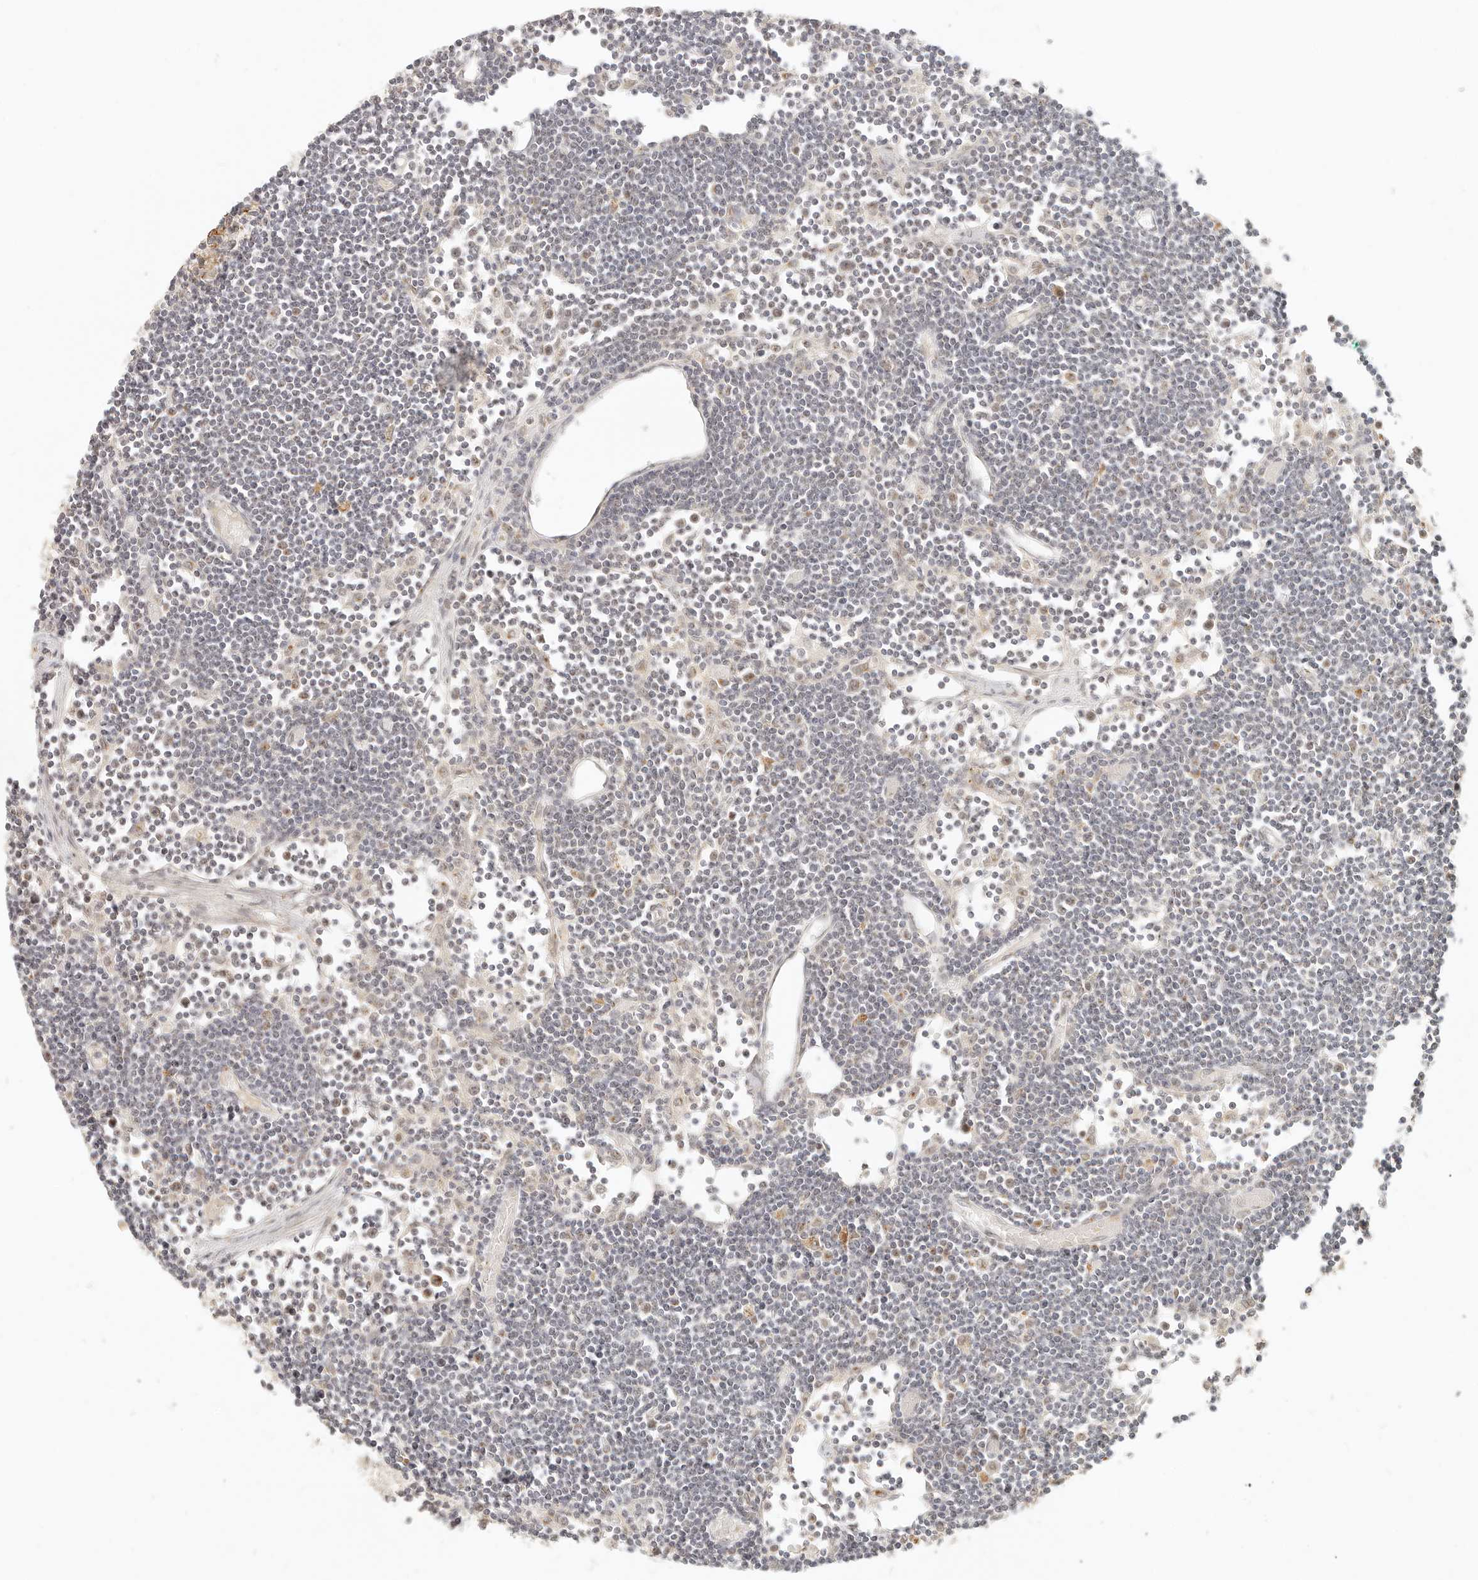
{"staining": {"intensity": "moderate", "quantity": "<25%", "location": "cytoplasmic/membranous,nuclear"}, "tissue": "lymph node", "cell_type": "Germinal center cells", "image_type": "normal", "snomed": [{"axis": "morphology", "description": "Normal tissue, NOS"}, {"axis": "topography", "description": "Lymph node"}], "caption": "Protein staining exhibits moderate cytoplasmic/membranous,nuclear positivity in about <25% of germinal center cells in unremarkable lymph node.", "gene": "INTS11", "patient": {"sex": "female", "age": 11}}